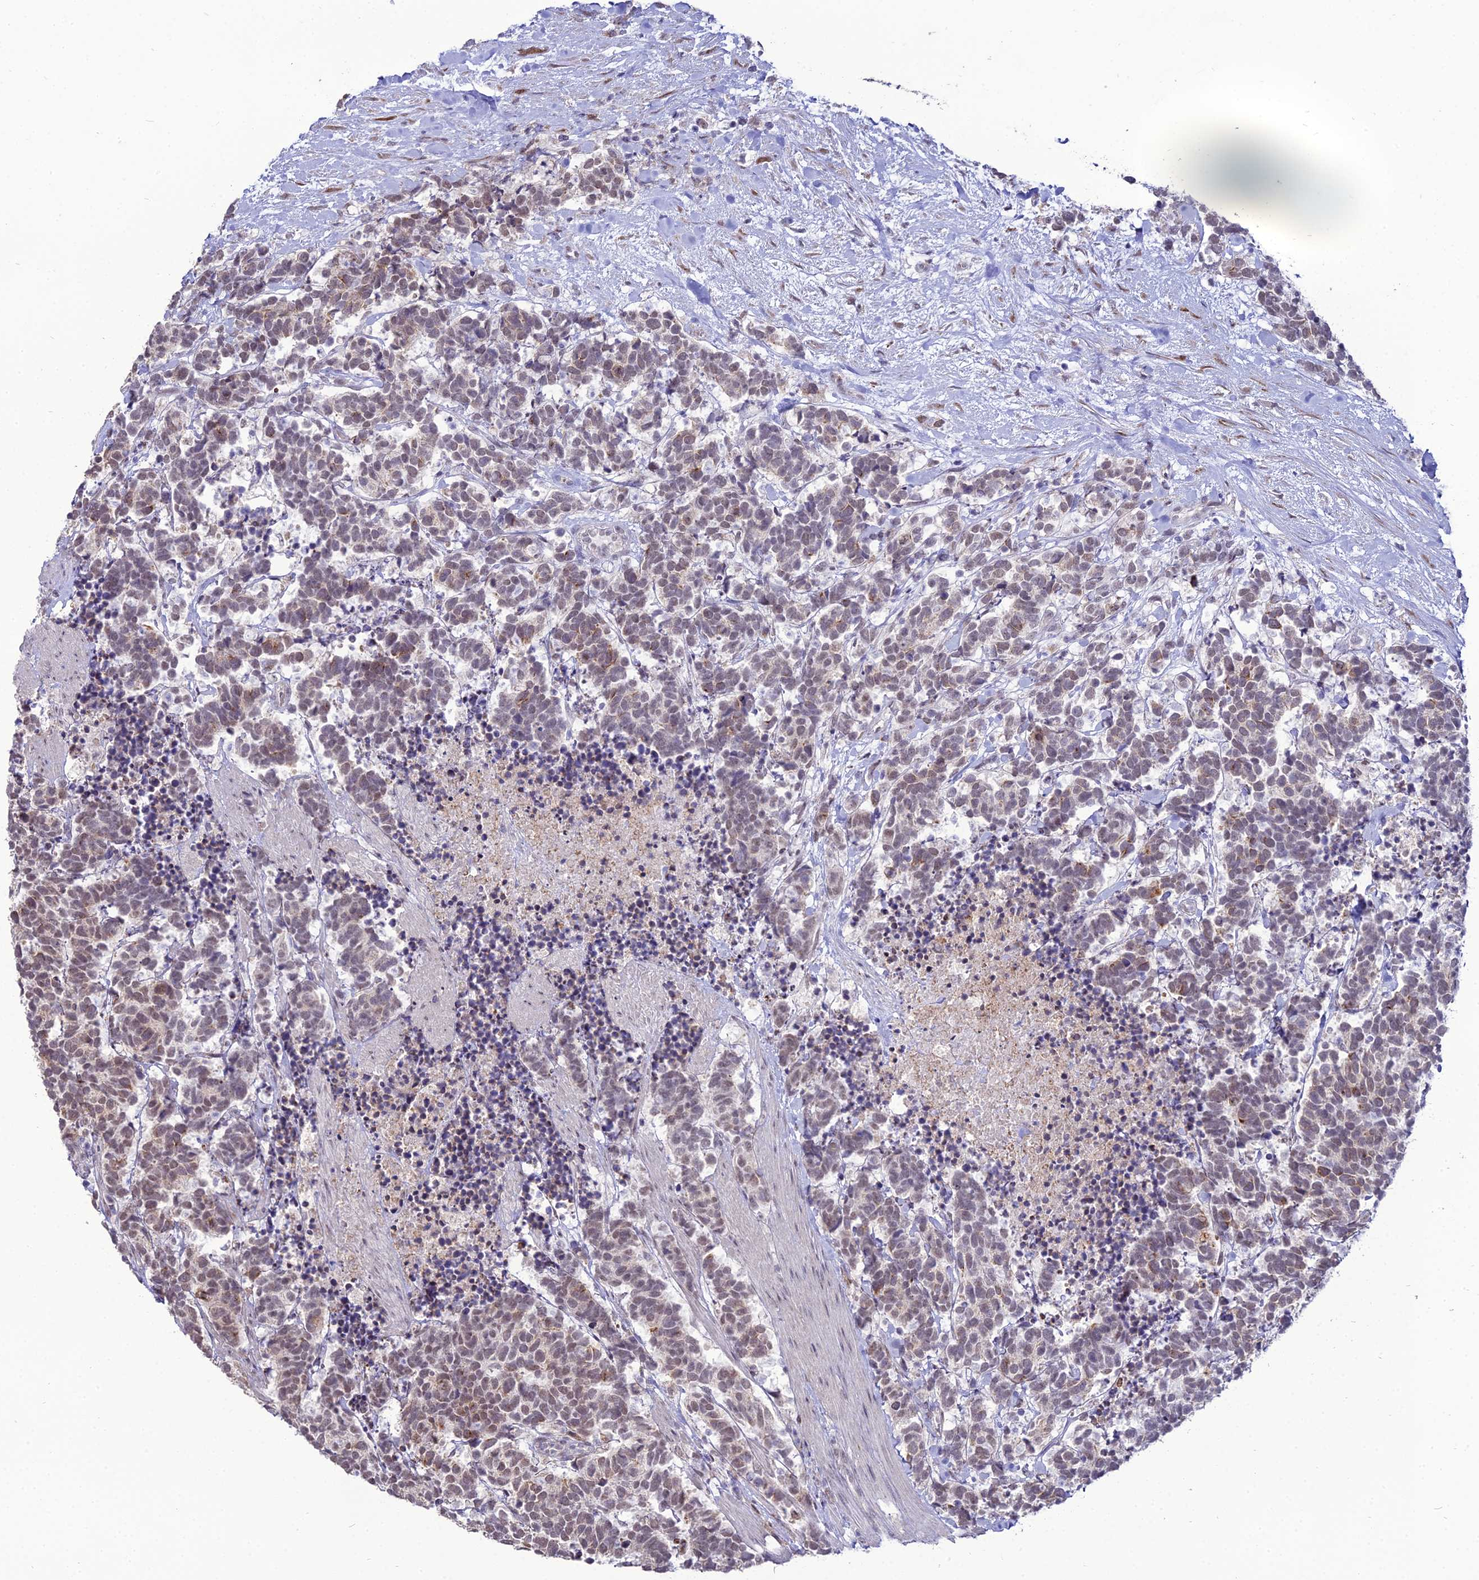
{"staining": {"intensity": "negative", "quantity": "none", "location": "none"}, "tissue": "carcinoid", "cell_type": "Tumor cells", "image_type": "cancer", "snomed": [{"axis": "morphology", "description": "Carcinoma, NOS"}, {"axis": "morphology", "description": "Carcinoid, malignant, NOS"}, {"axis": "topography", "description": "Prostate"}], "caption": "A high-resolution histopathology image shows immunohistochemistry staining of carcinoid, which displays no significant positivity in tumor cells.", "gene": "TROAP", "patient": {"sex": "male", "age": 57}}